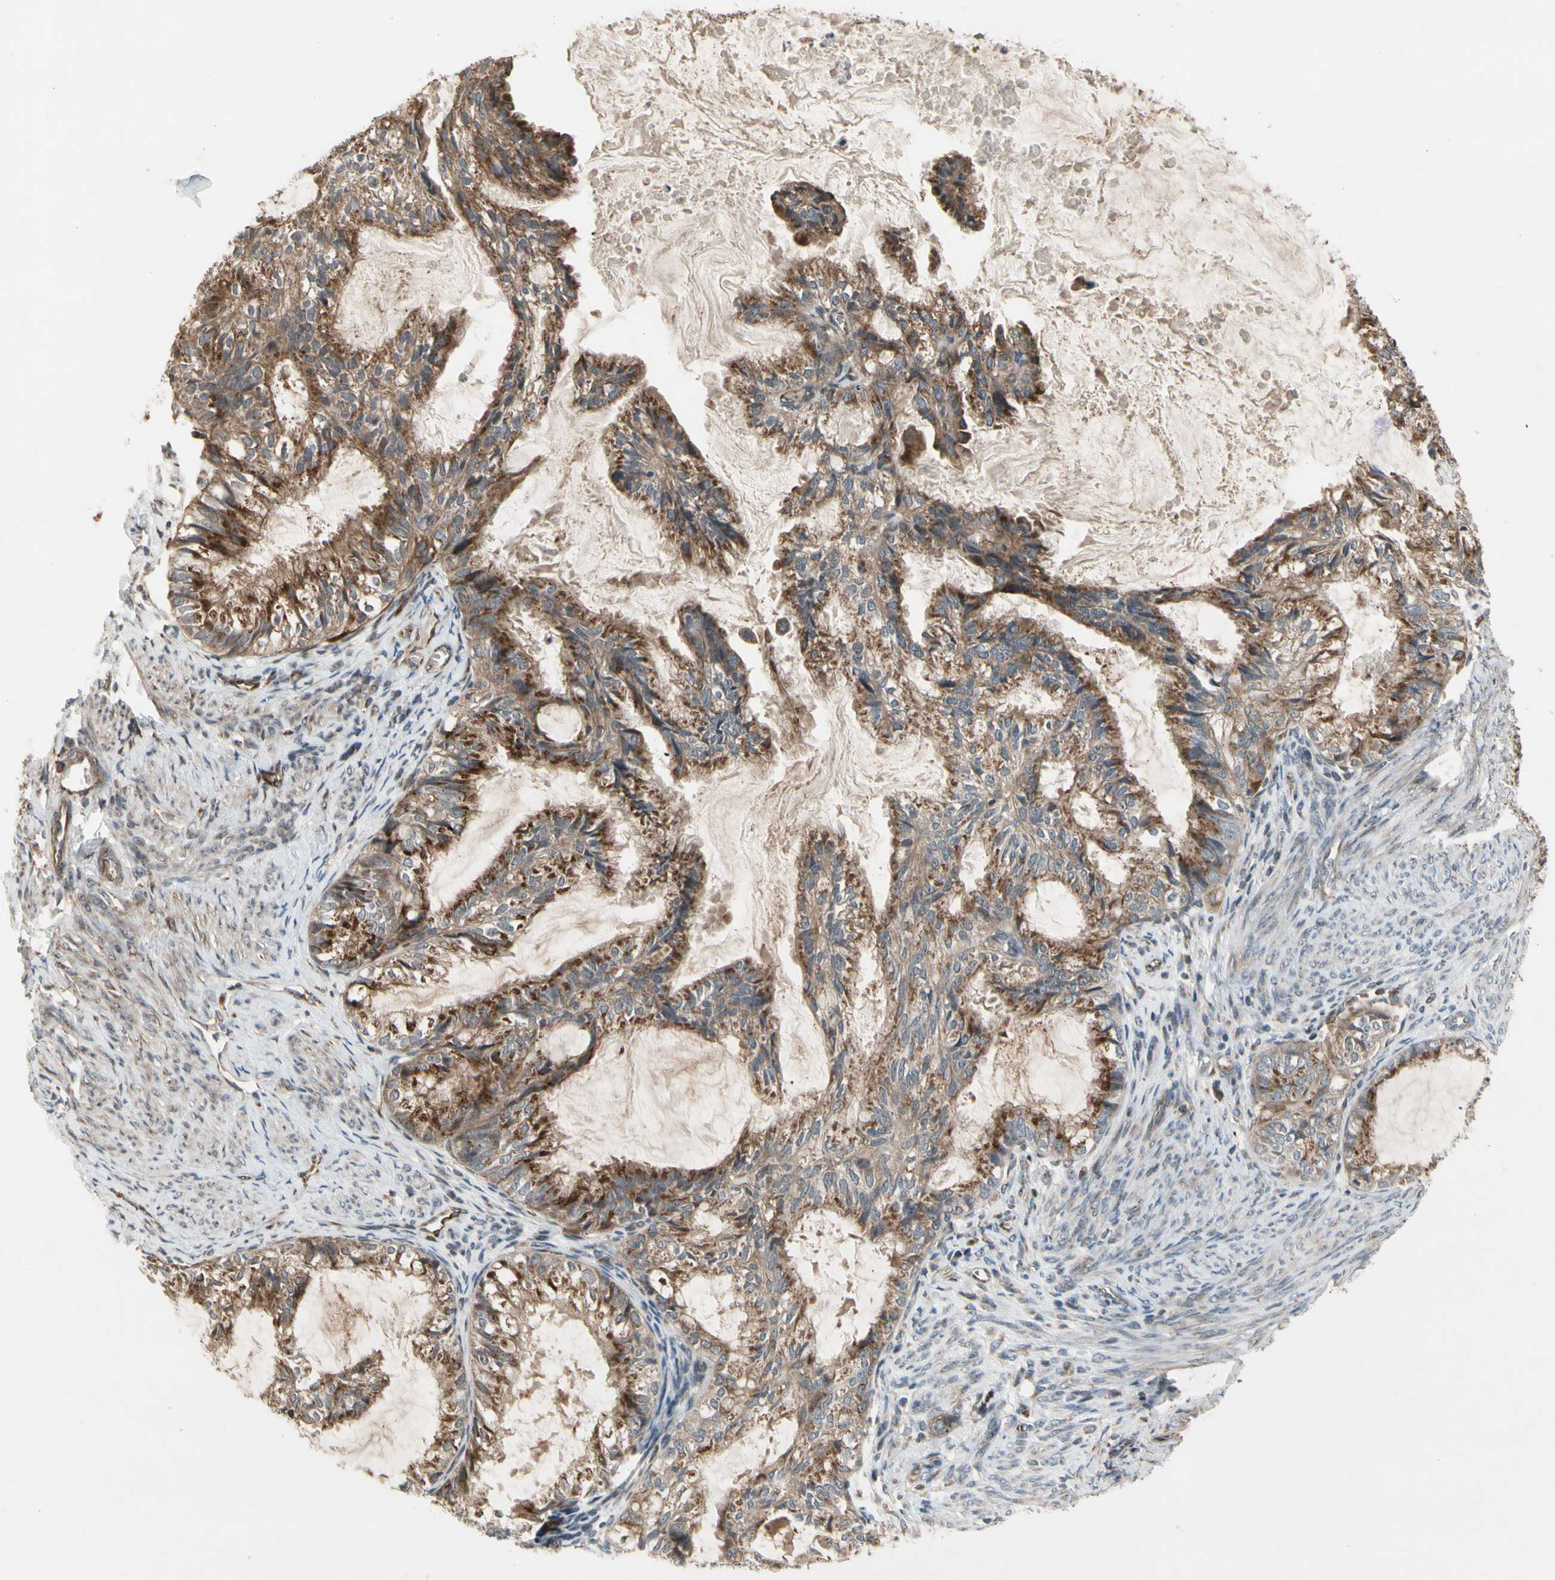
{"staining": {"intensity": "strong", "quantity": ">75%", "location": "cytoplasmic/membranous"}, "tissue": "cervical cancer", "cell_type": "Tumor cells", "image_type": "cancer", "snomed": [{"axis": "morphology", "description": "Normal tissue, NOS"}, {"axis": "morphology", "description": "Adenocarcinoma, NOS"}, {"axis": "topography", "description": "Cervix"}, {"axis": "topography", "description": "Endometrium"}], "caption": "This micrograph demonstrates cervical adenocarcinoma stained with immunohistochemistry (IHC) to label a protein in brown. The cytoplasmic/membranous of tumor cells show strong positivity for the protein. Nuclei are counter-stained blue.", "gene": "SLC39A9", "patient": {"sex": "female", "age": 86}}